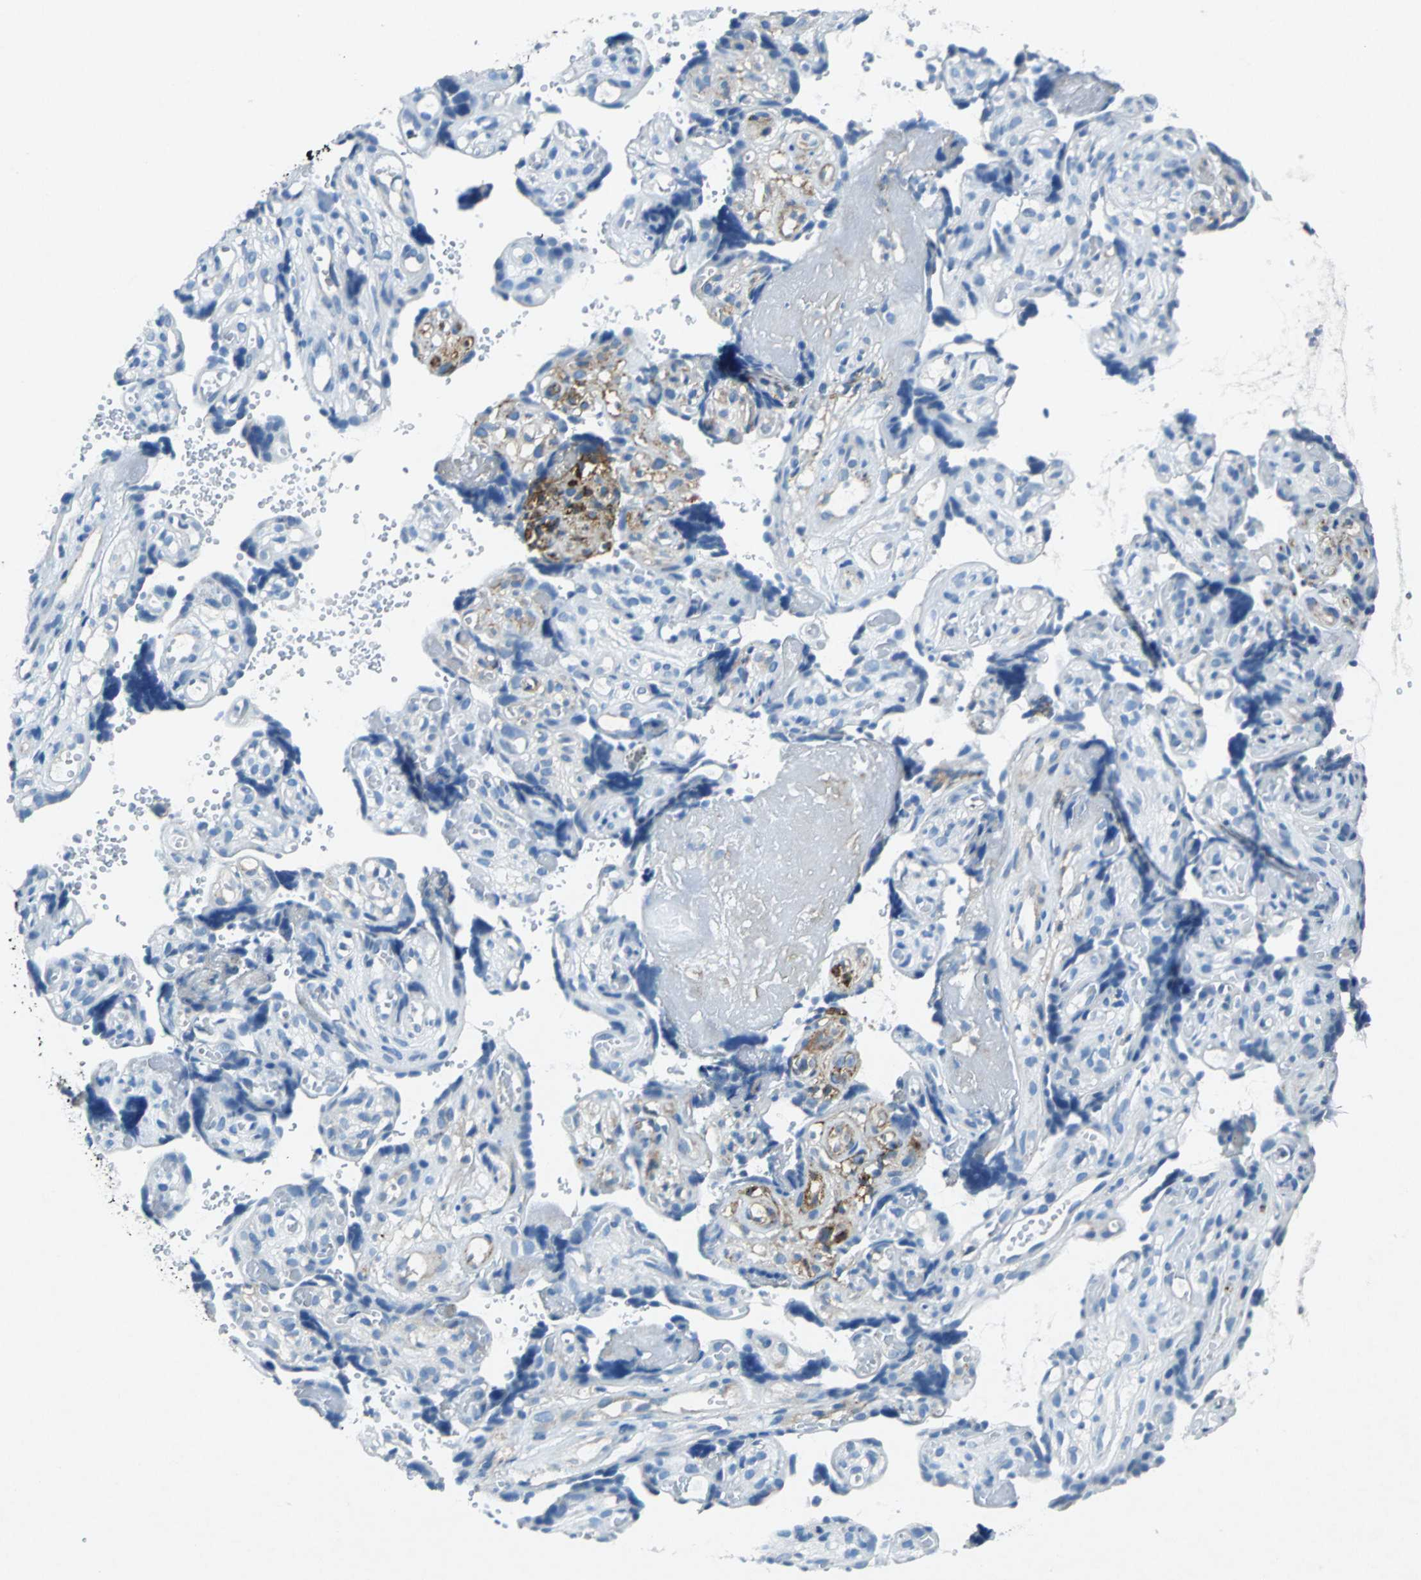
{"staining": {"intensity": "moderate", "quantity": "<25%", "location": "cytoplasmic/membranous"}, "tissue": "placenta", "cell_type": "Decidual cells", "image_type": "normal", "snomed": [{"axis": "morphology", "description": "Normal tissue, NOS"}, {"axis": "topography", "description": "Placenta"}], "caption": "A histopathology image of human placenta stained for a protein shows moderate cytoplasmic/membranous brown staining in decidual cells. Using DAB (brown) and hematoxylin (blue) stains, captured at high magnification using brightfield microscopy.", "gene": "RPS13", "patient": {"sex": "female", "age": 30}}